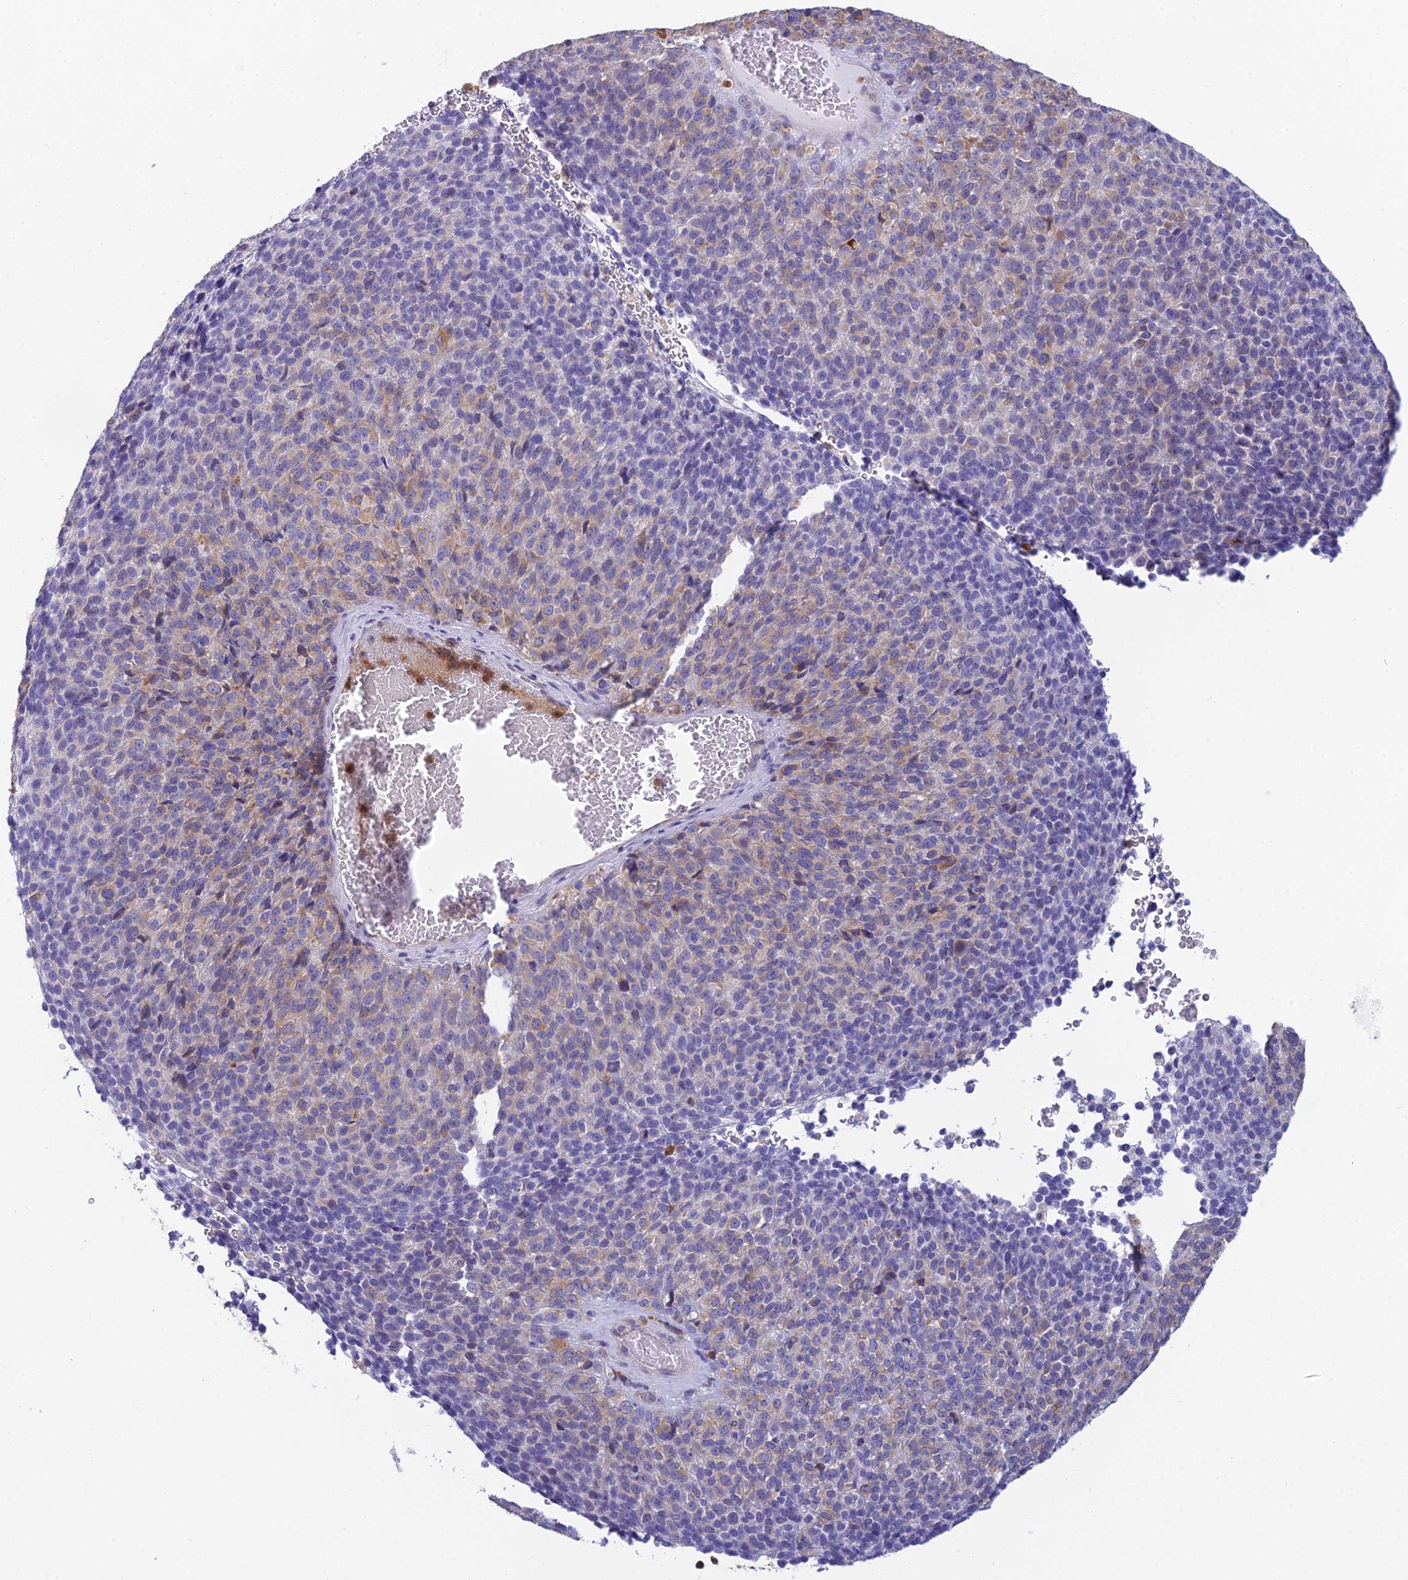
{"staining": {"intensity": "weak", "quantity": "25%-75%", "location": "cytoplasmic/membranous"}, "tissue": "melanoma", "cell_type": "Tumor cells", "image_type": "cancer", "snomed": [{"axis": "morphology", "description": "Malignant melanoma, Metastatic site"}, {"axis": "topography", "description": "Brain"}], "caption": "Tumor cells exhibit weak cytoplasmic/membranous expression in approximately 25%-75% of cells in malignant melanoma (metastatic site).", "gene": "HM13", "patient": {"sex": "female", "age": 56}}